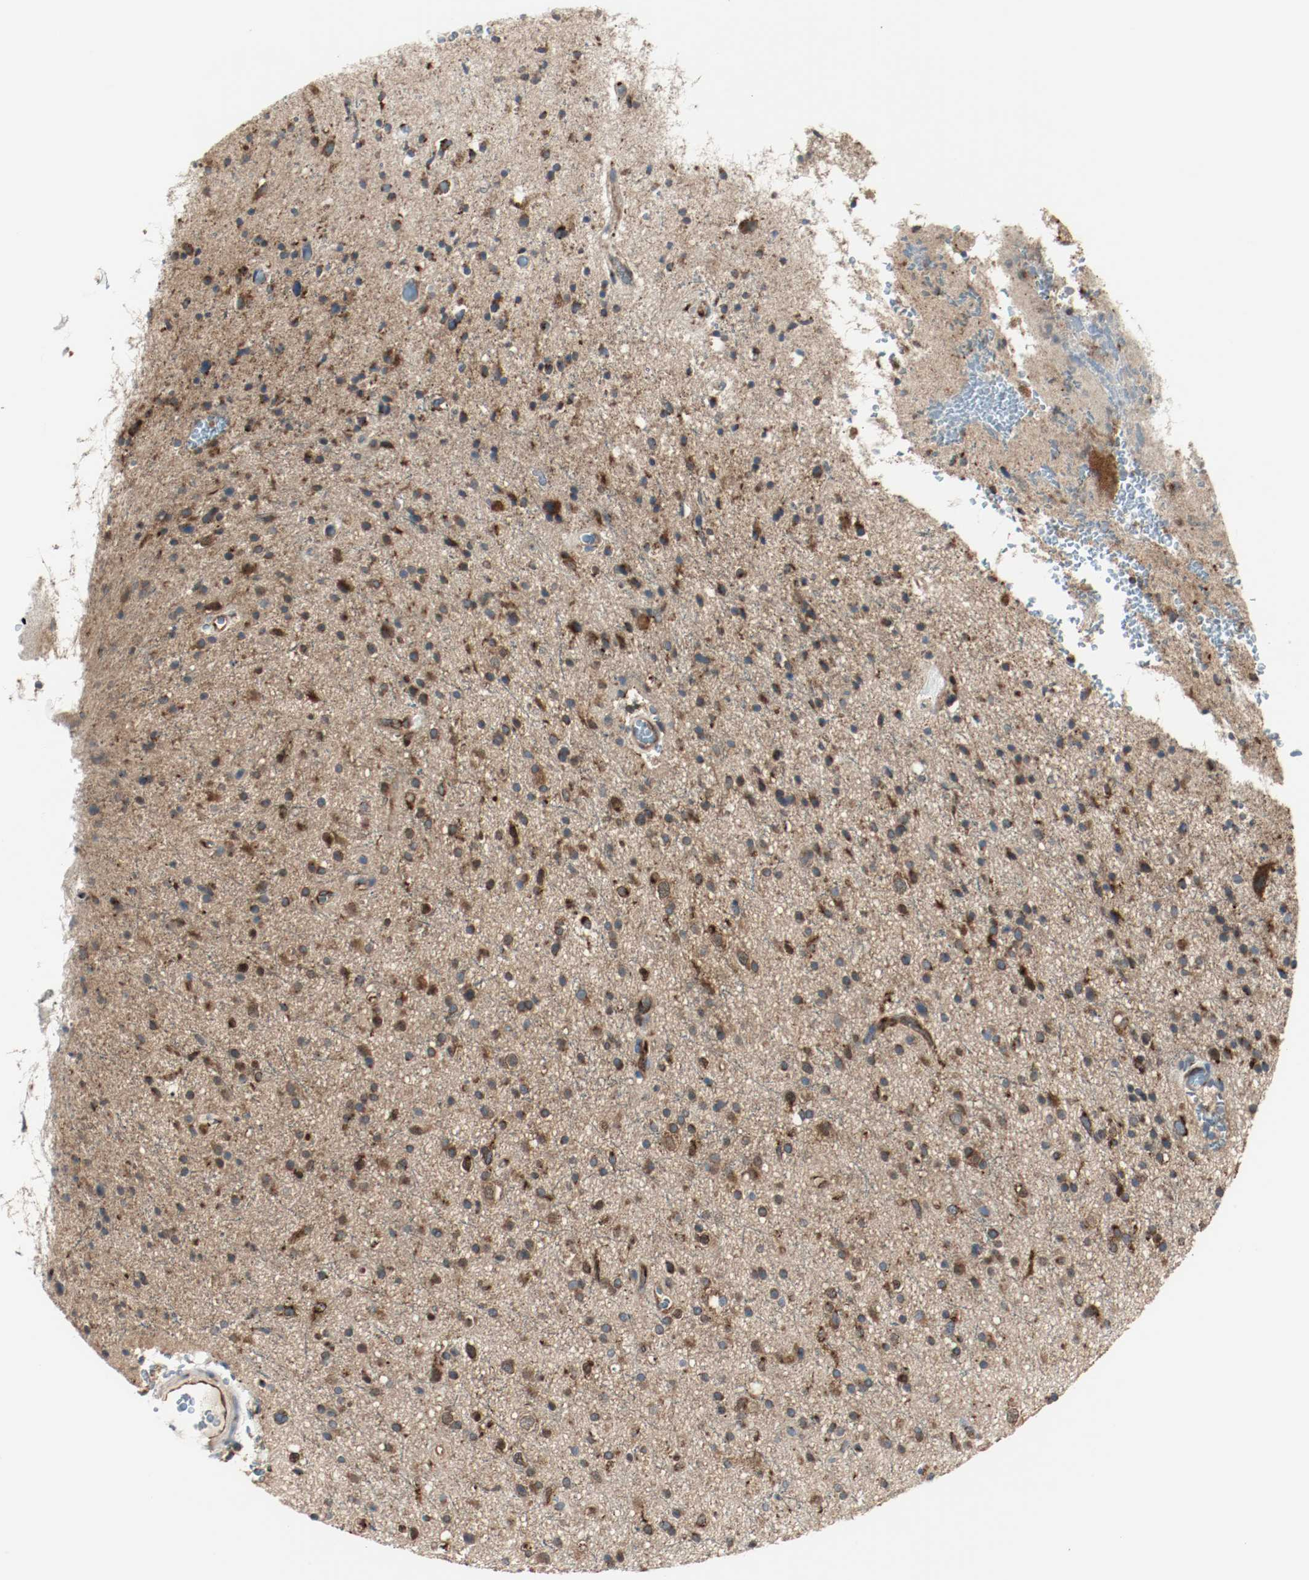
{"staining": {"intensity": "strong", "quantity": ">75%", "location": "cytoplasmic/membranous"}, "tissue": "glioma", "cell_type": "Tumor cells", "image_type": "cancer", "snomed": [{"axis": "morphology", "description": "Glioma, malignant, High grade"}, {"axis": "topography", "description": "Brain"}], "caption": "DAB immunohistochemical staining of glioma demonstrates strong cytoplasmic/membranous protein positivity in approximately >75% of tumor cells.", "gene": "PLCG1", "patient": {"sex": "male", "age": 33}}